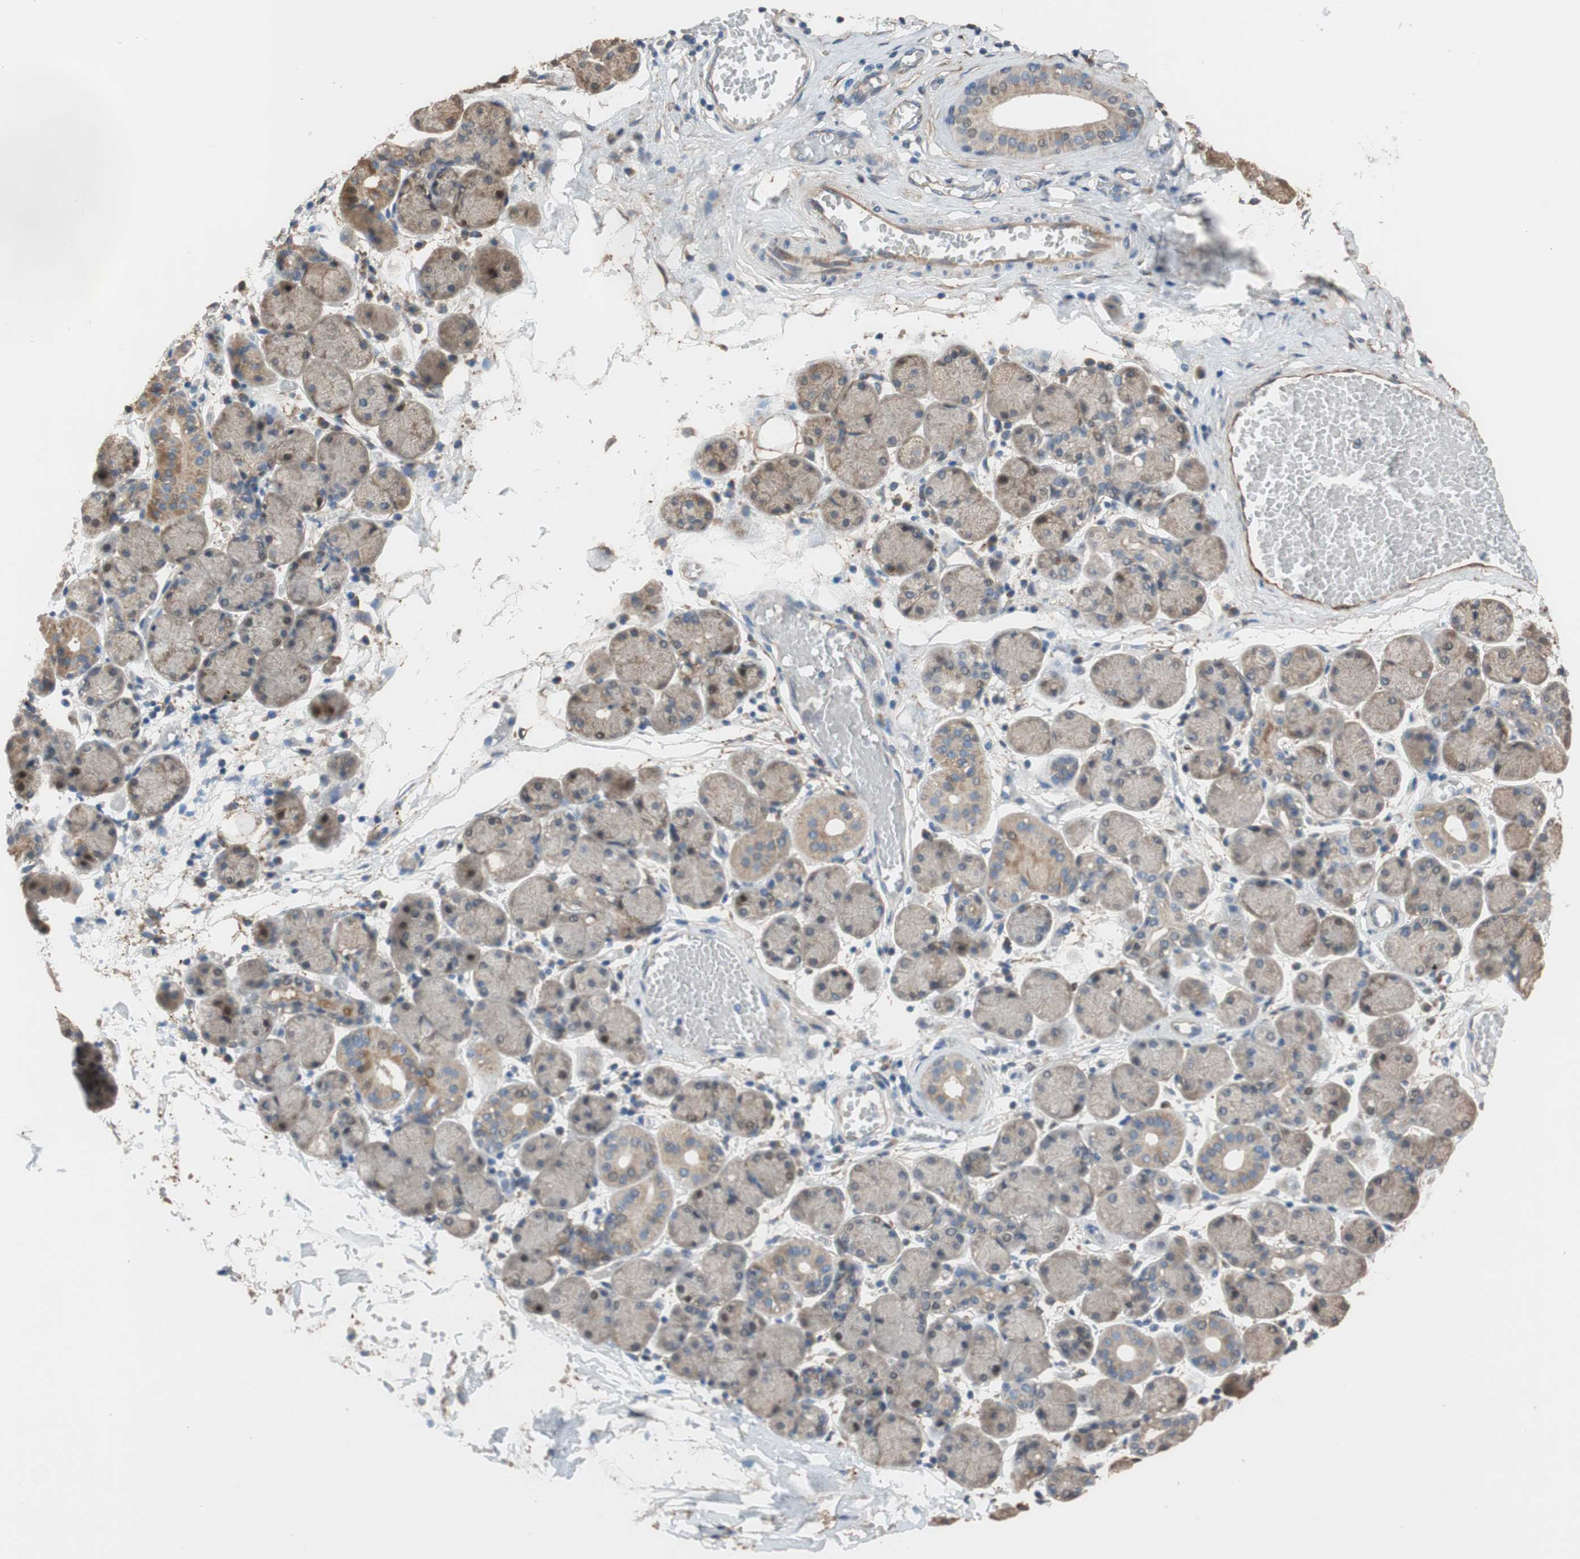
{"staining": {"intensity": "moderate", "quantity": "25%-75%", "location": "cytoplasmic/membranous"}, "tissue": "salivary gland", "cell_type": "Glandular cells", "image_type": "normal", "snomed": [{"axis": "morphology", "description": "Normal tissue, NOS"}, {"axis": "topography", "description": "Salivary gland"}], "caption": "Moderate cytoplasmic/membranous staining is appreciated in approximately 25%-75% of glandular cells in normal salivary gland. The staining is performed using DAB (3,3'-diaminobenzidine) brown chromogen to label protein expression. The nuclei are counter-stained blue using hematoxylin.", "gene": "ALDH1A2", "patient": {"sex": "female", "age": 24}}